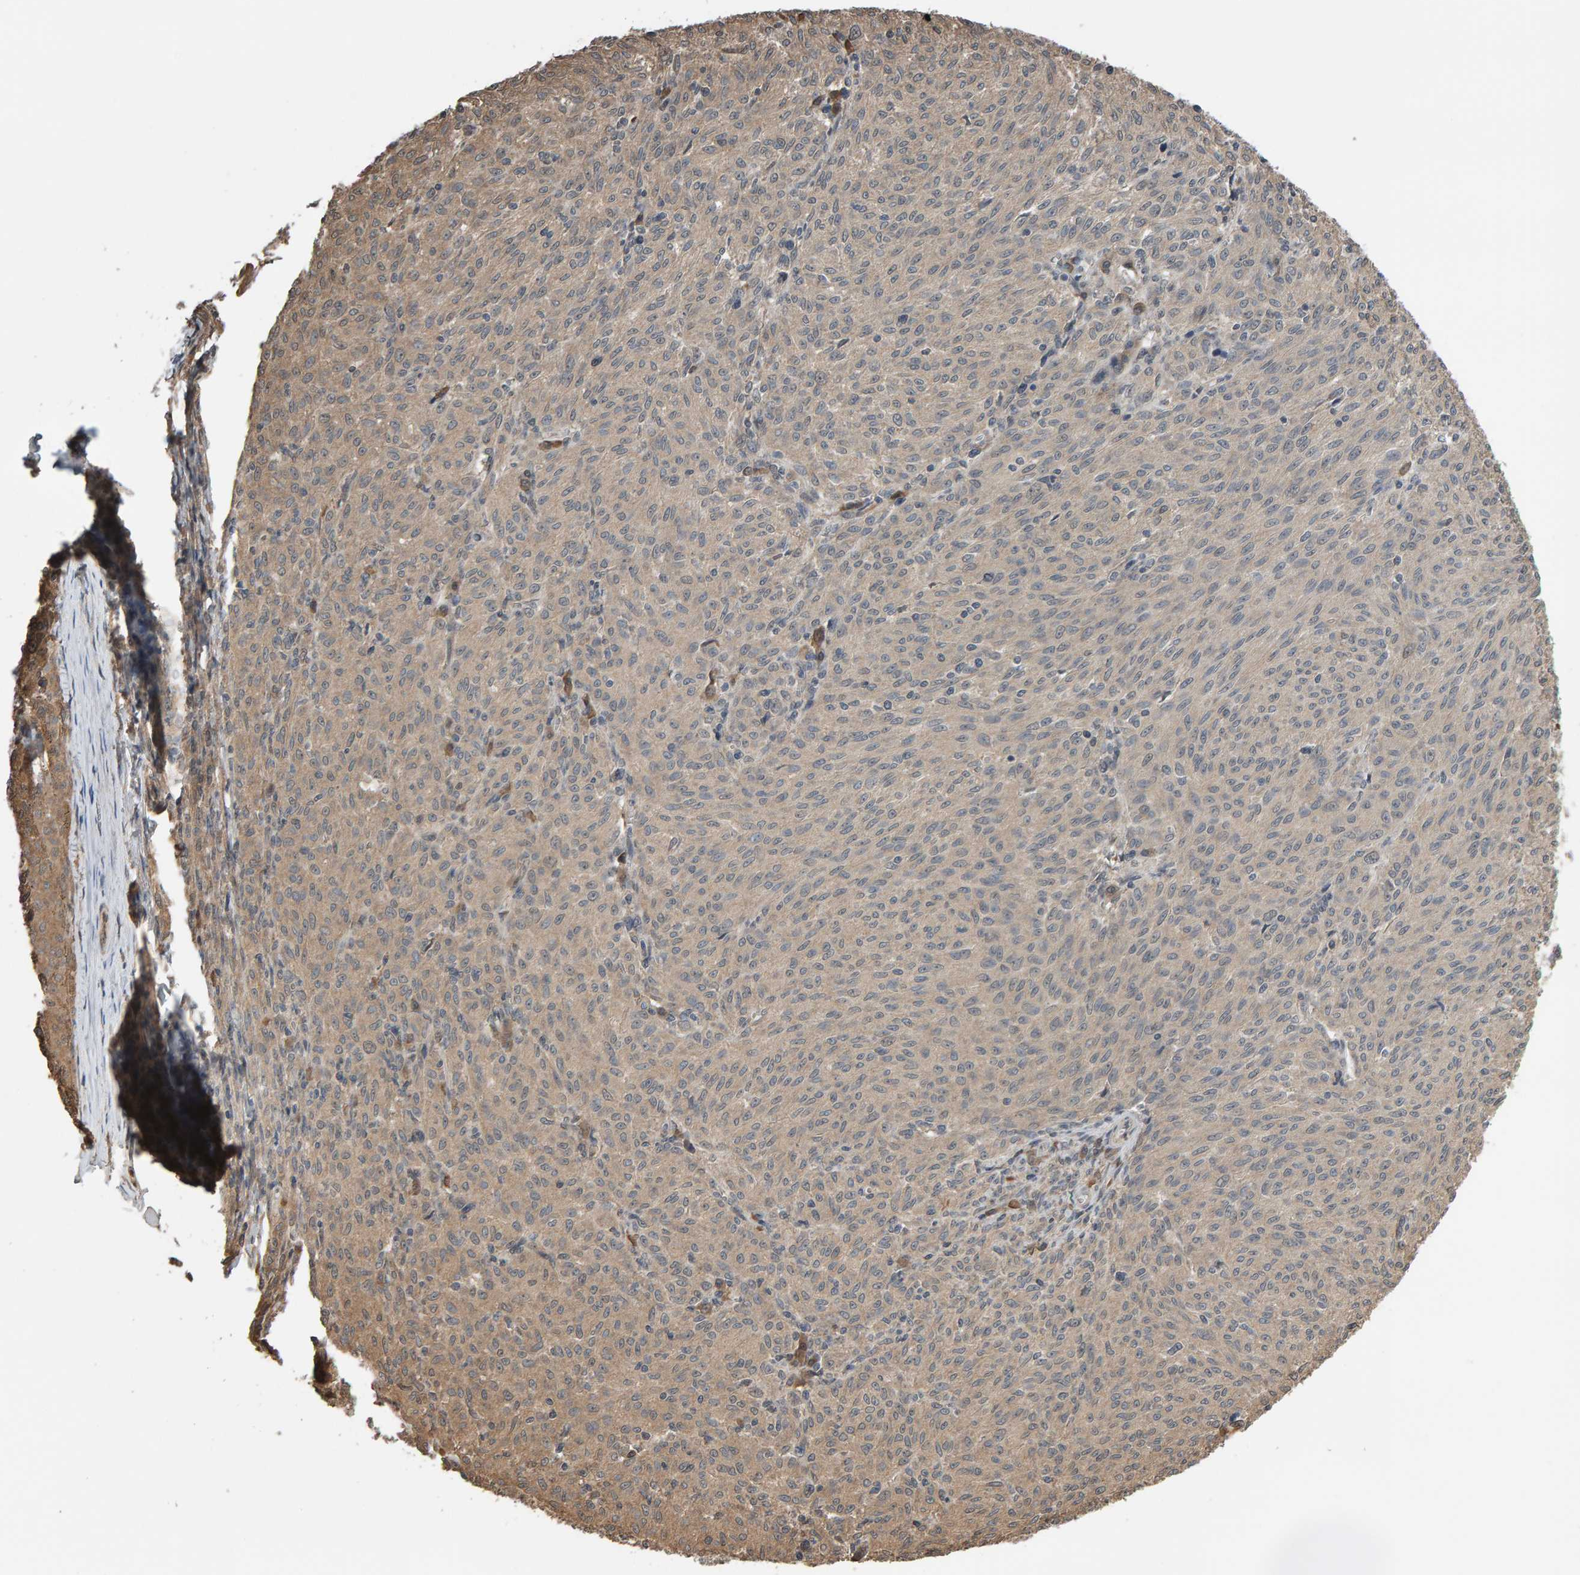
{"staining": {"intensity": "weak", "quantity": "25%-75%", "location": "cytoplasmic/membranous"}, "tissue": "melanoma", "cell_type": "Tumor cells", "image_type": "cancer", "snomed": [{"axis": "morphology", "description": "Malignant melanoma, NOS"}, {"axis": "topography", "description": "Skin"}], "caption": "Immunohistochemical staining of malignant melanoma shows weak cytoplasmic/membranous protein positivity in about 25%-75% of tumor cells. (DAB (3,3'-diaminobenzidine) IHC with brightfield microscopy, high magnification).", "gene": "COASY", "patient": {"sex": "female", "age": 72}}